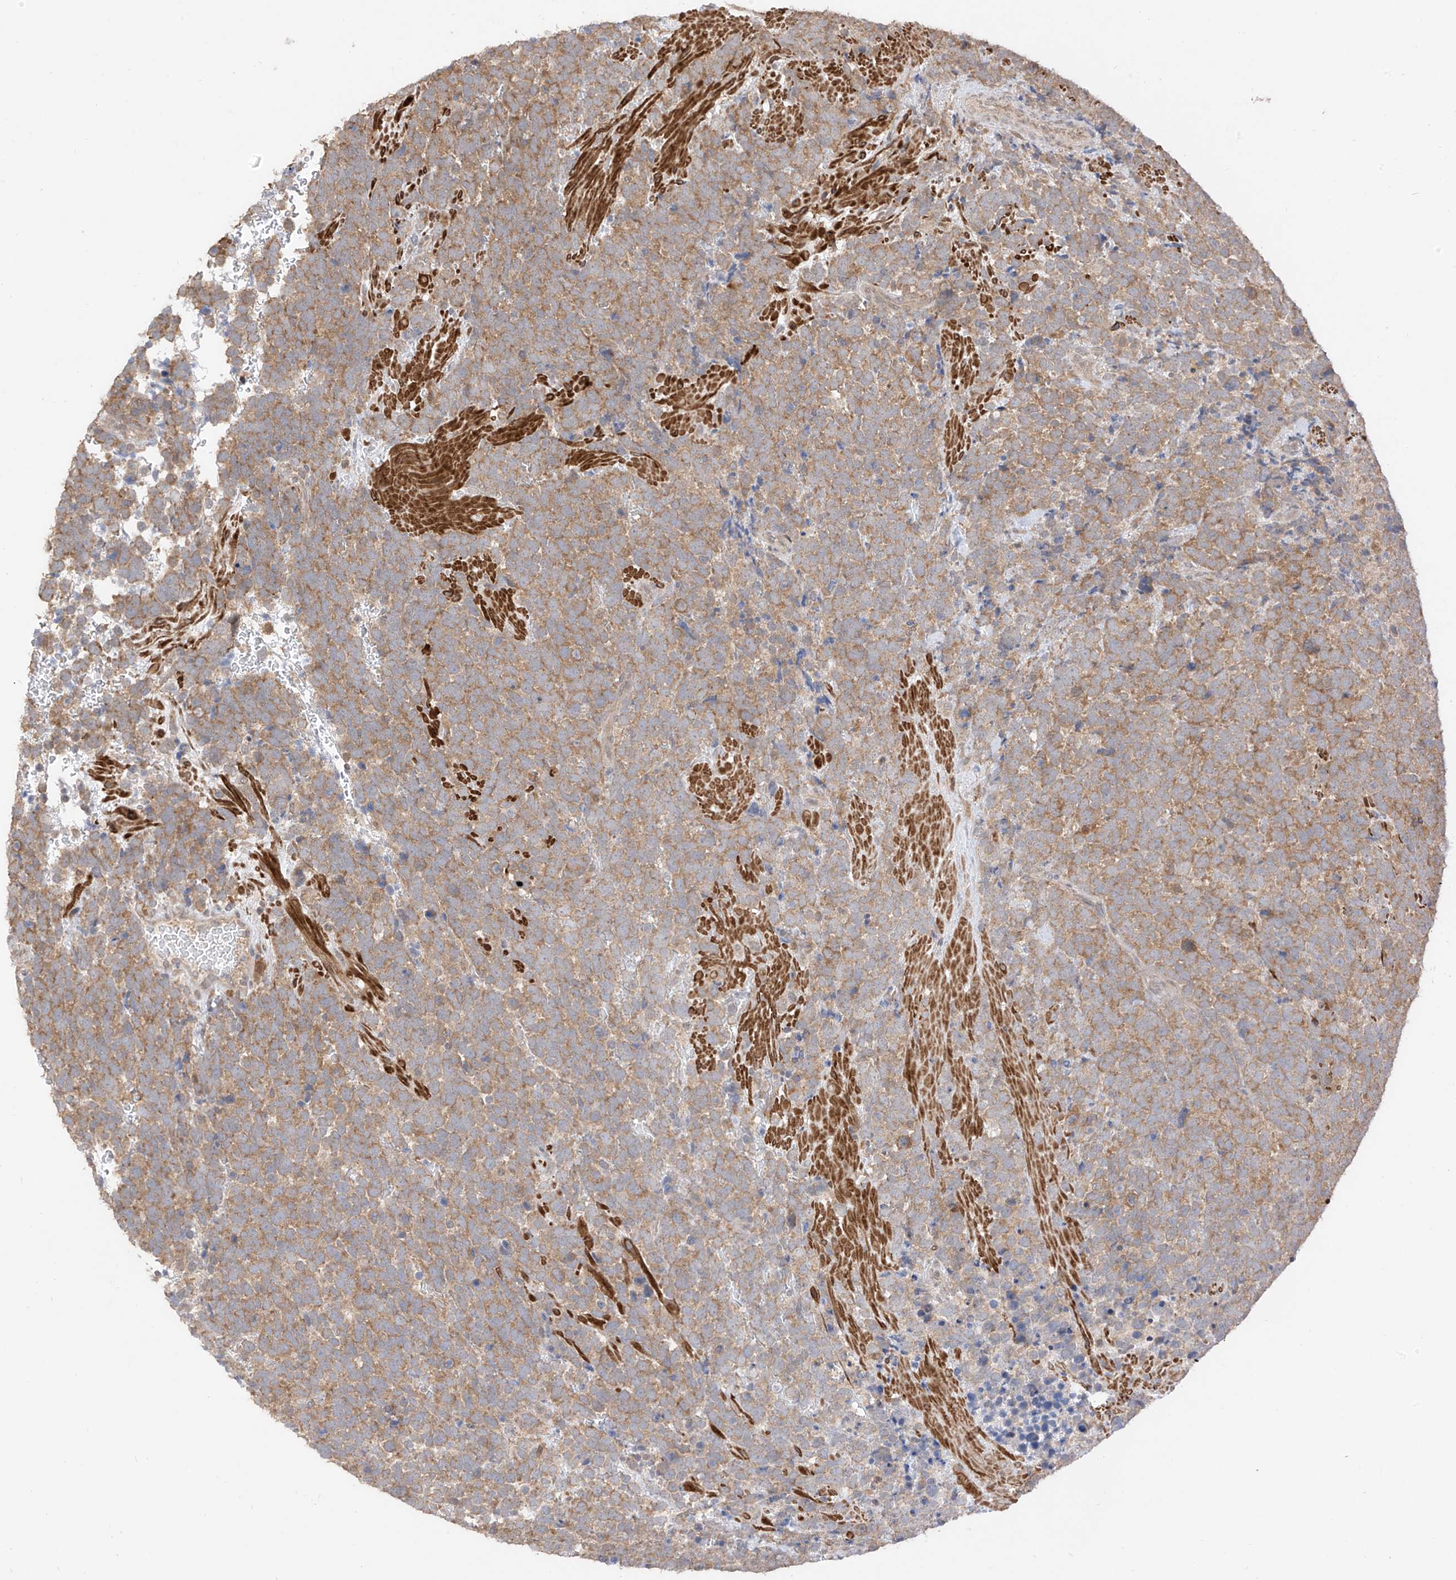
{"staining": {"intensity": "moderate", "quantity": ">75%", "location": "cytoplasmic/membranous"}, "tissue": "urothelial cancer", "cell_type": "Tumor cells", "image_type": "cancer", "snomed": [{"axis": "morphology", "description": "Urothelial carcinoma, High grade"}, {"axis": "topography", "description": "Urinary bladder"}], "caption": "Immunohistochemistry (DAB (3,3'-diaminobenzidine)) staining of human urothelial cancer reveals moderate cytoplasmic/membranous protein staining in about >75% of tumor cells.", "gene": "LATS1", "patient": {"sex": "female", "age": 82}}